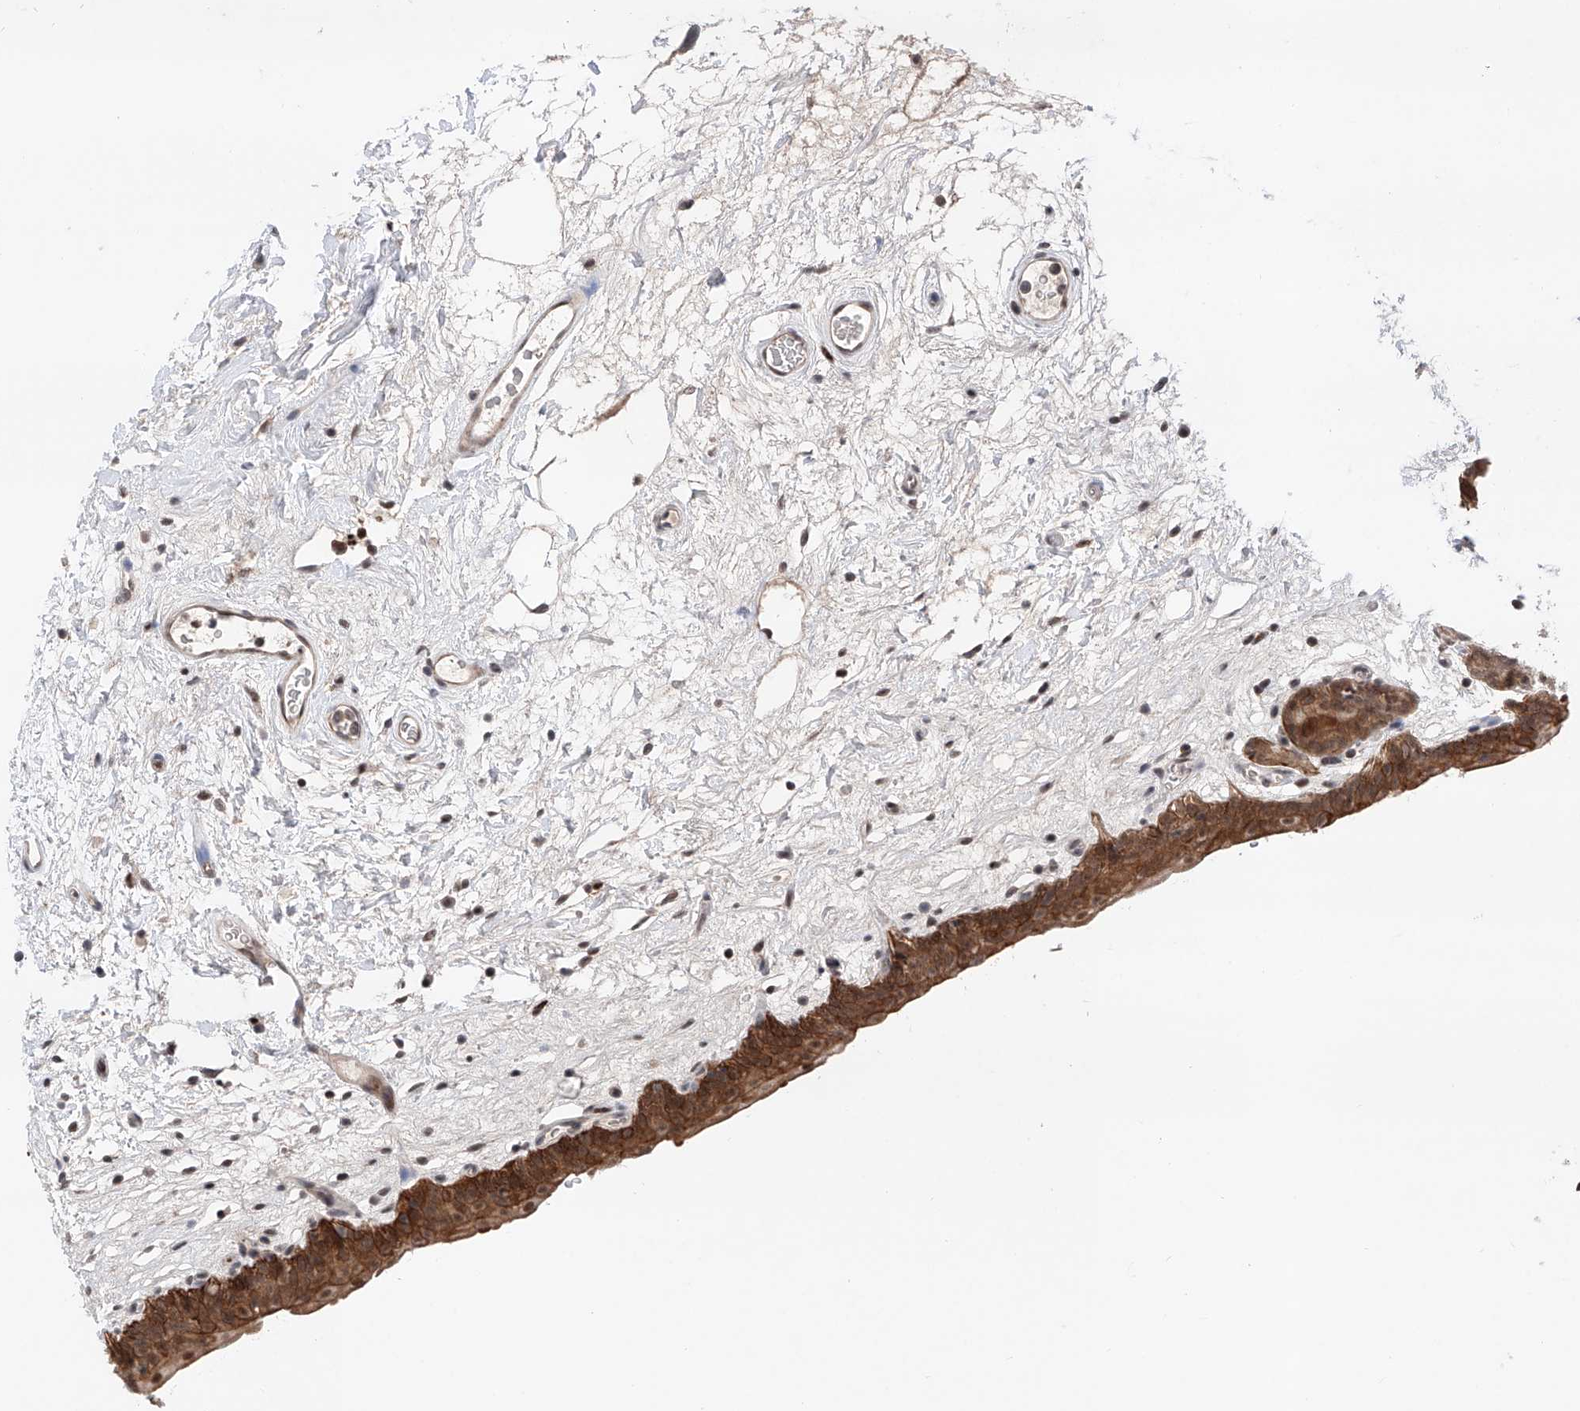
{"staining": {"intensity": "strong", "quantity": ">75%", "location": "cytoplasmic/membranous,nuclear"}, "tissue": "urinary bladder", "cell_type": "Urothelial cells", "image_type": "normal", "snomed": [{"axis": "morphology", "description": "Normal tissue, NOS"}, {"axis": "topography", "description": "Urinary bladder"}], "caption": "IHC of normal human urinary bladder reveals high levels of strong cytoplasmic/membranous,nuclear staining in about >75% of urothelial cells.", "gene": "SNRNP200", "patient": {"sex": "male", "age": 83}}